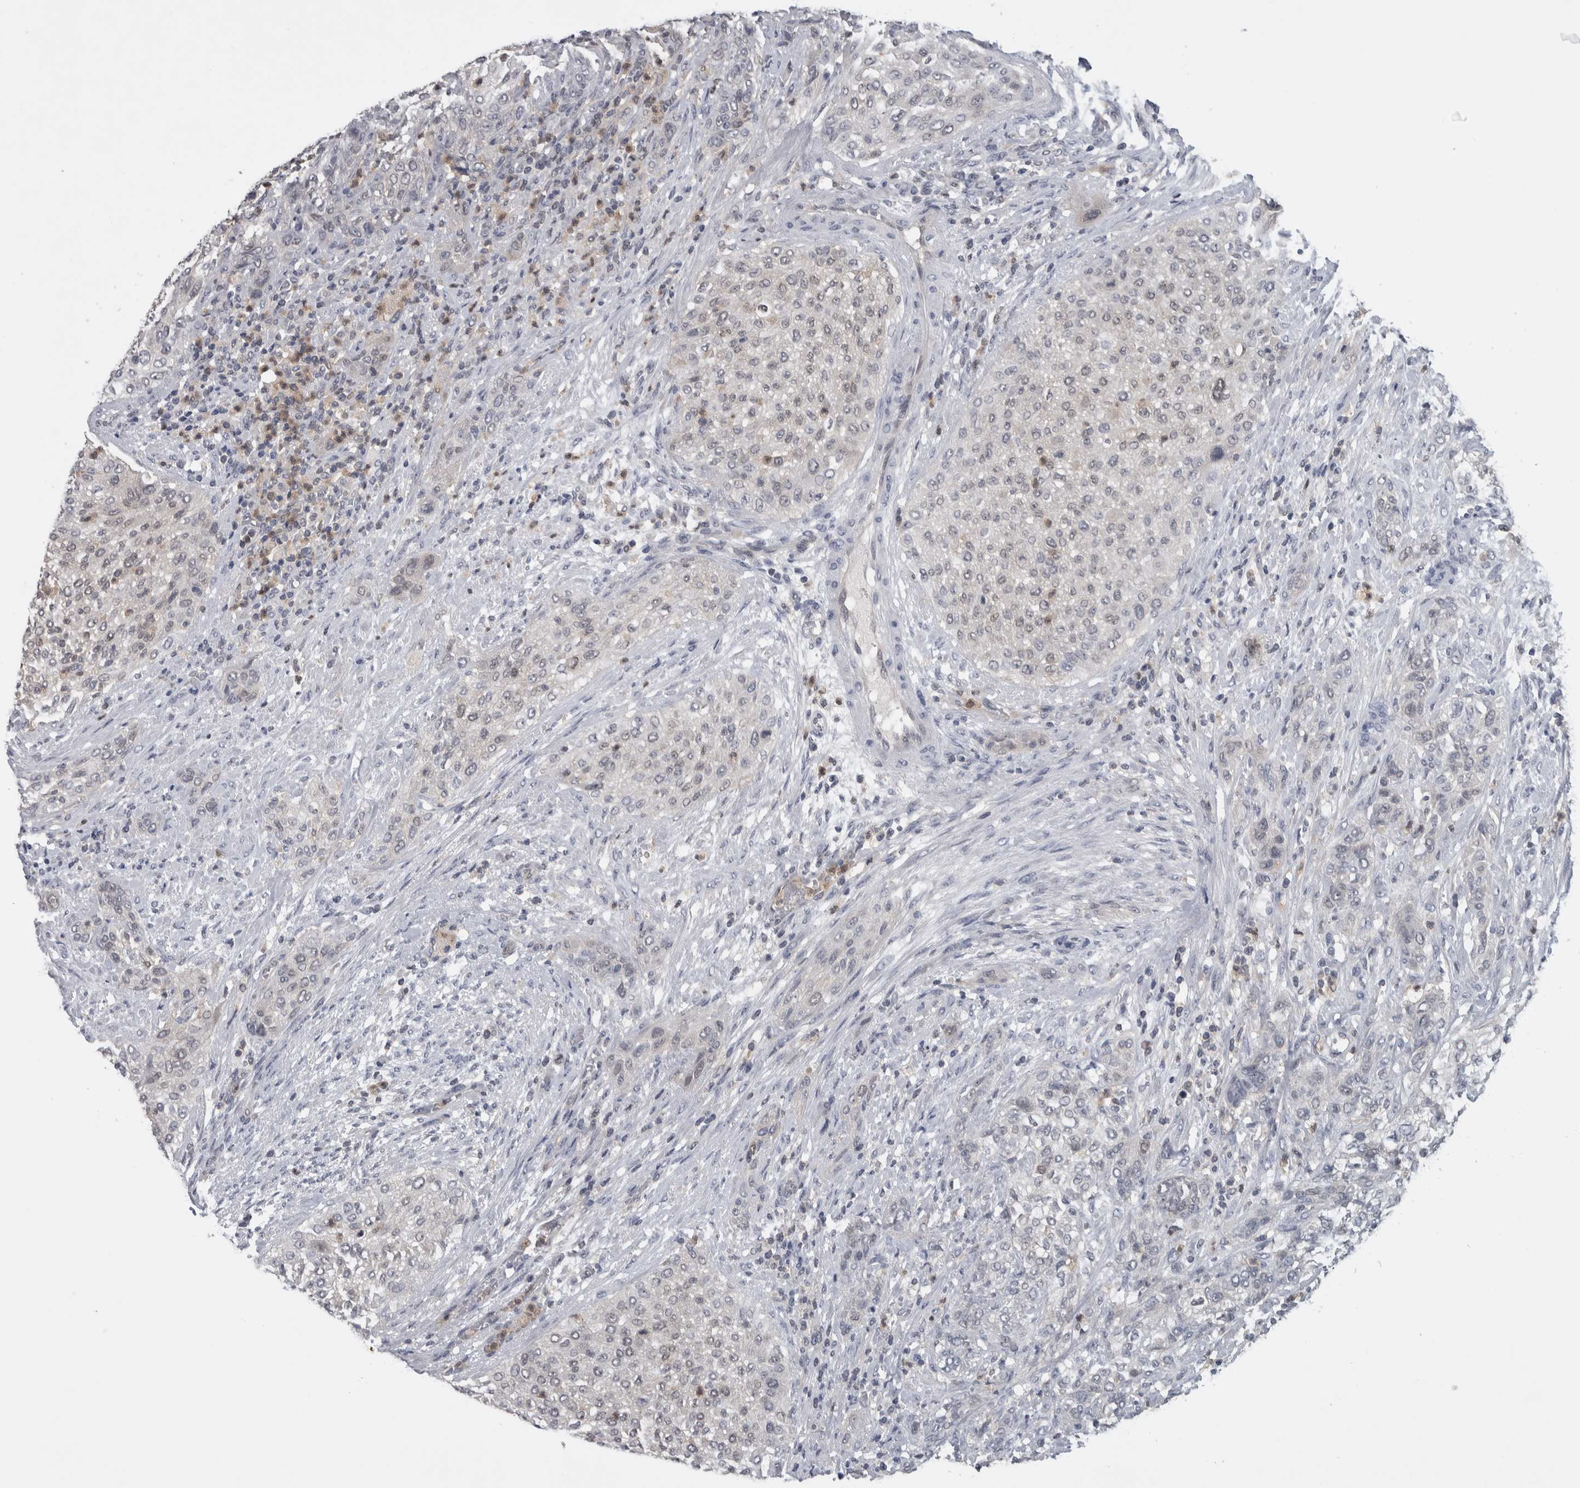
{"staining": {"intensity": "weak", "quantity": "<25%", "location": "nuclear"}, "tissue": "urothelial cancer", "cell_type": "Tumor cells", "image_type": "cancer", "snomed": [{"axis": "morphology", "description": "Urothelial carcinoma, Low grade"}, {"axis": "morphology", "description": "Urothelial carcinoma, High grade"}, {"axis": "topography", "description": "Urinary bladder"}], "caption": "A photomicrograph of human high-grade urothelial carcinoma is negative for staining in tumor cells.", "gene": "NAPRT", "patient": {"sex": "male", "age": 35}}